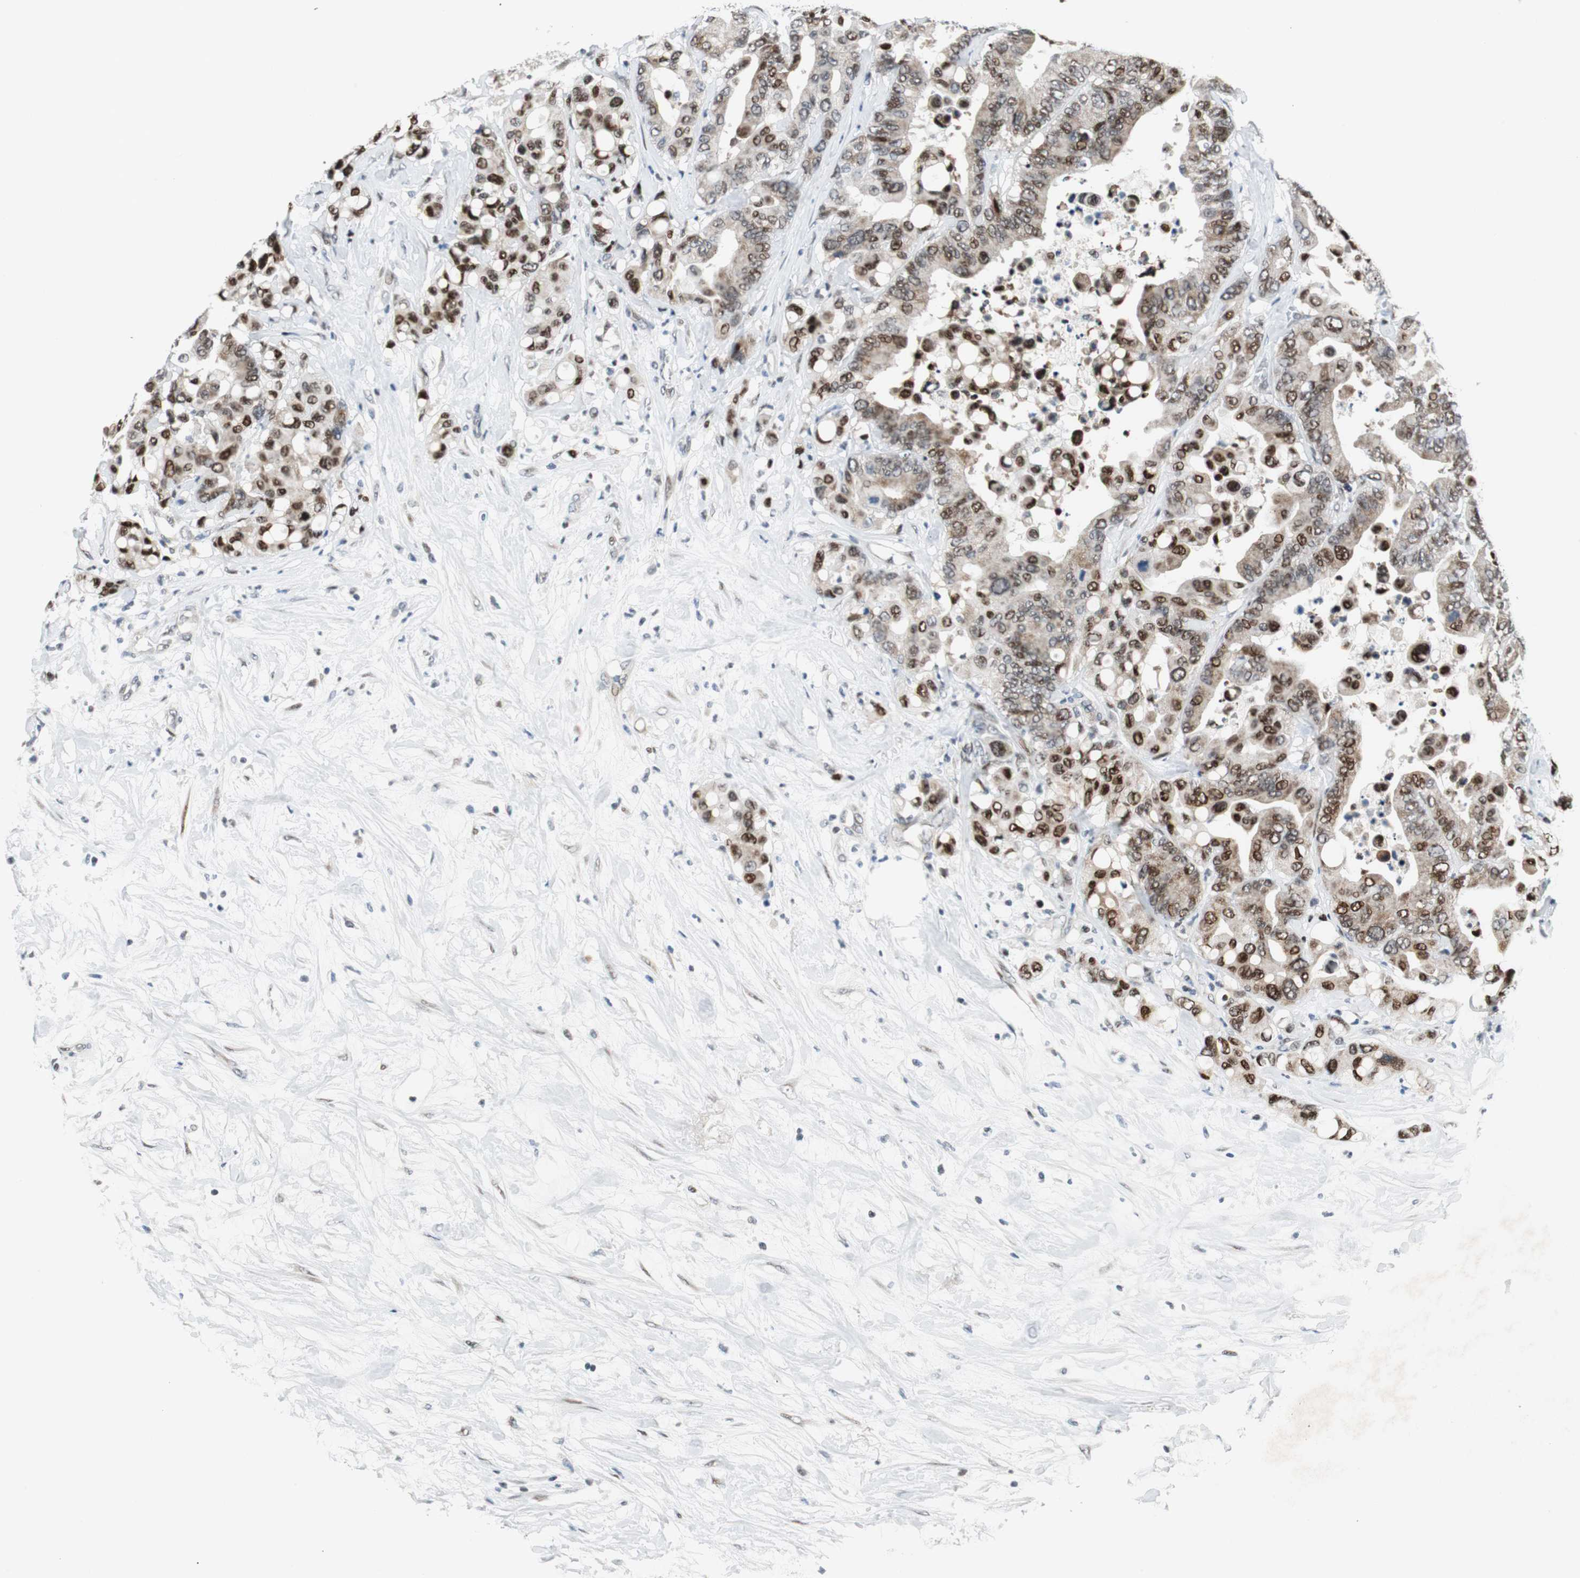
{"staining": {"intensity": "moderate", "quantity": ">75%", "location": "nuclear"}, "tissue": "colorectal cancer", "cell_type": "Tumor cells", "image_type": "cancer", "snomed": [{"axis": "morphology", "description": "Normal tissue, NOS"}, {"axis": "morphology", "description": "Adenocarcinoma, NOS"}, {"axis": "topography", "description": "Colon"}], "caption": "Immunohistochemical staining of colorectal cancer exhibits medium levels of moderate nuclear expression in approximately >75% of tumor cells. Nuclei are stained in blue.", "gene": "AJUBA", "patient": {"sex": "male", "age": 82}}